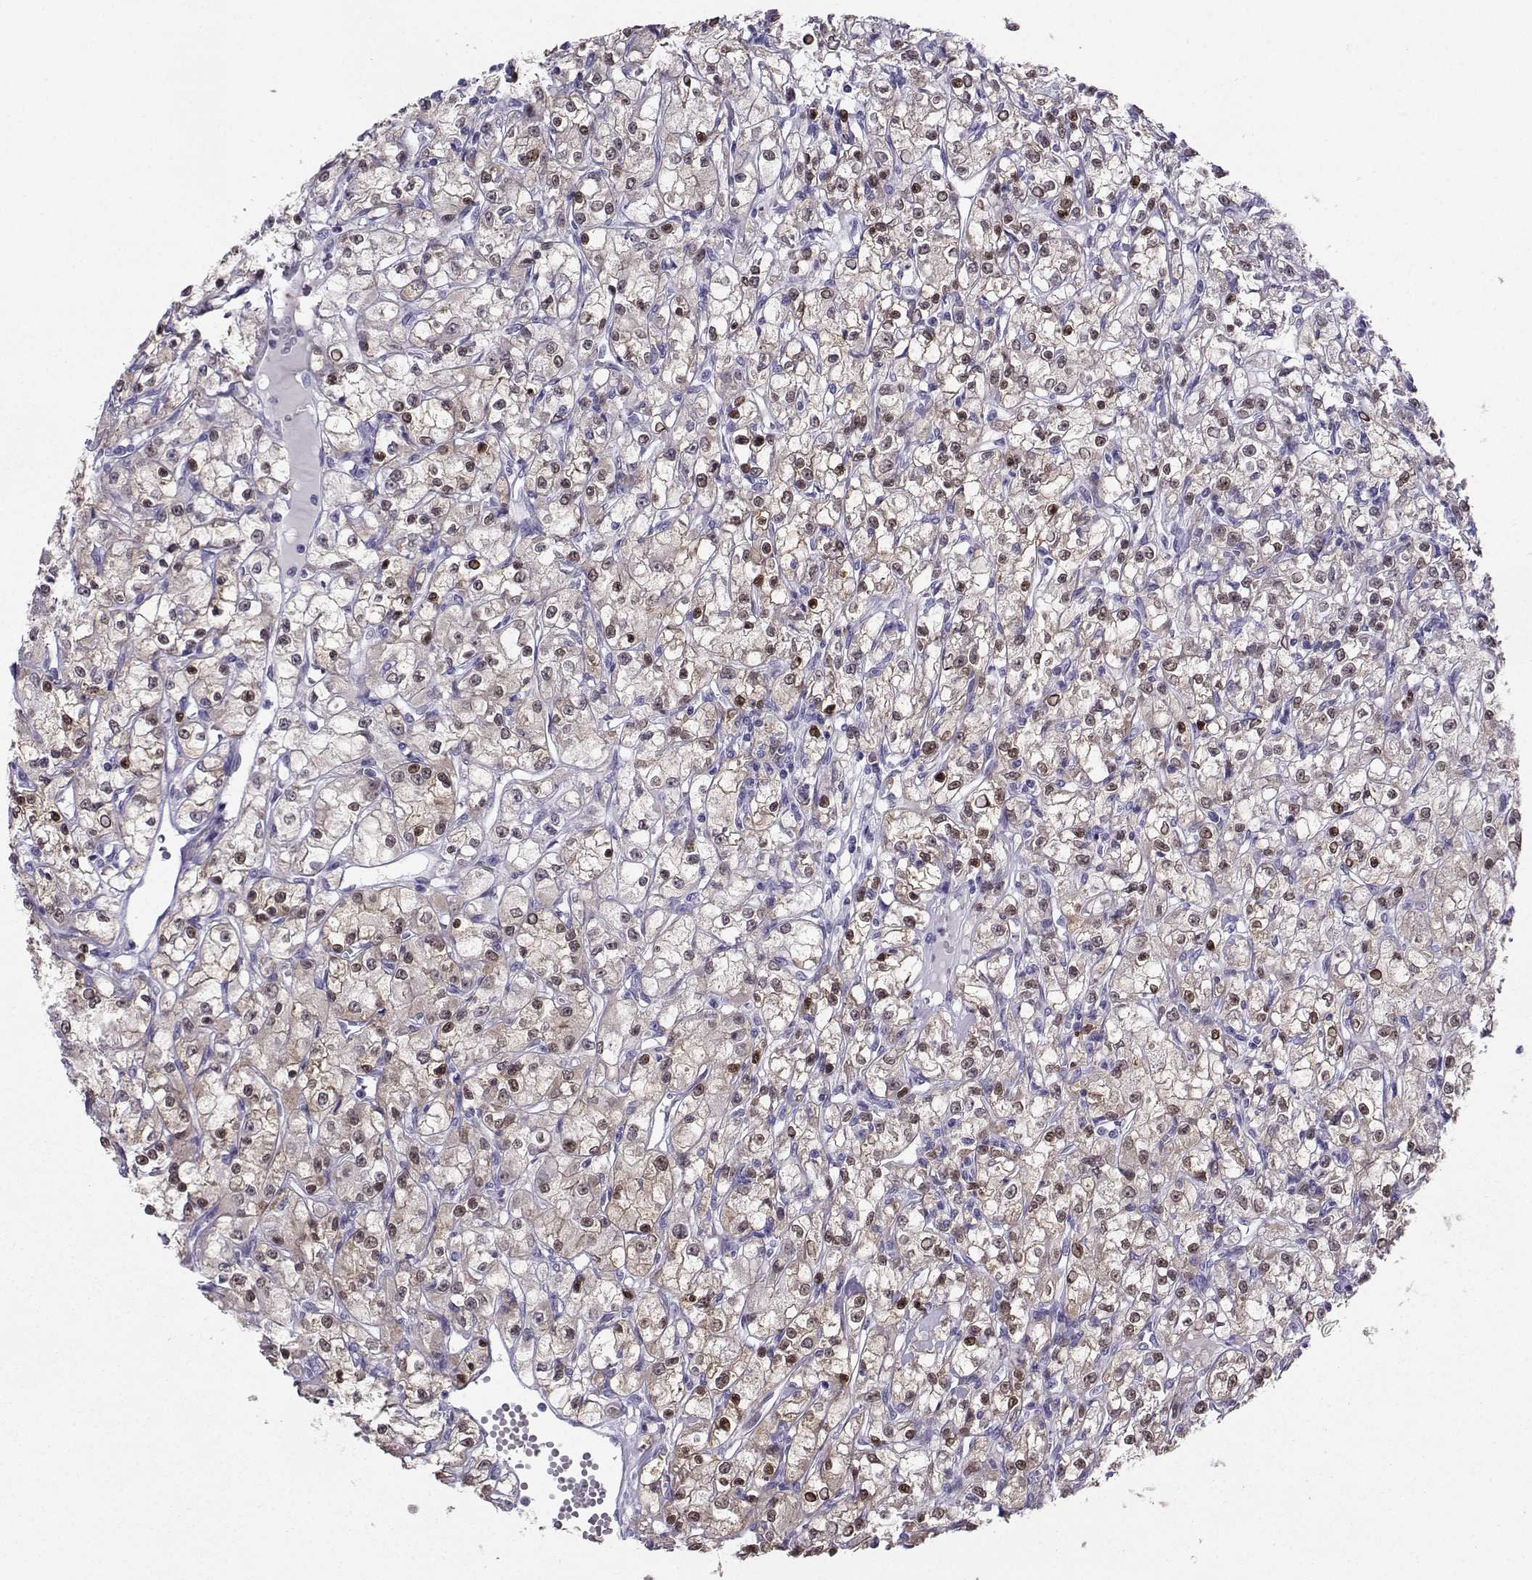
{"staining": {"intensity": "moderate", "quantity": "25%-75%", "location": "nuclear"}, "tissue": "renal cancer", "cell_type": "Tumor cells", "image_type": "cancer", "snomed": [{"axis": "morphology", "description": "Adenocarcinoma, NOS"}, {"axis": "topography", "description": "Kidney"}], "caption": "An IHC micrograph of neoplastic tissue is shown. Protein staining in brown labels moderate nuclear positivity in renal cancer (adenocarcinoma) within tumor cells.", "gene": "PGK1", "patient": {"sex": "female", "age": 59}}